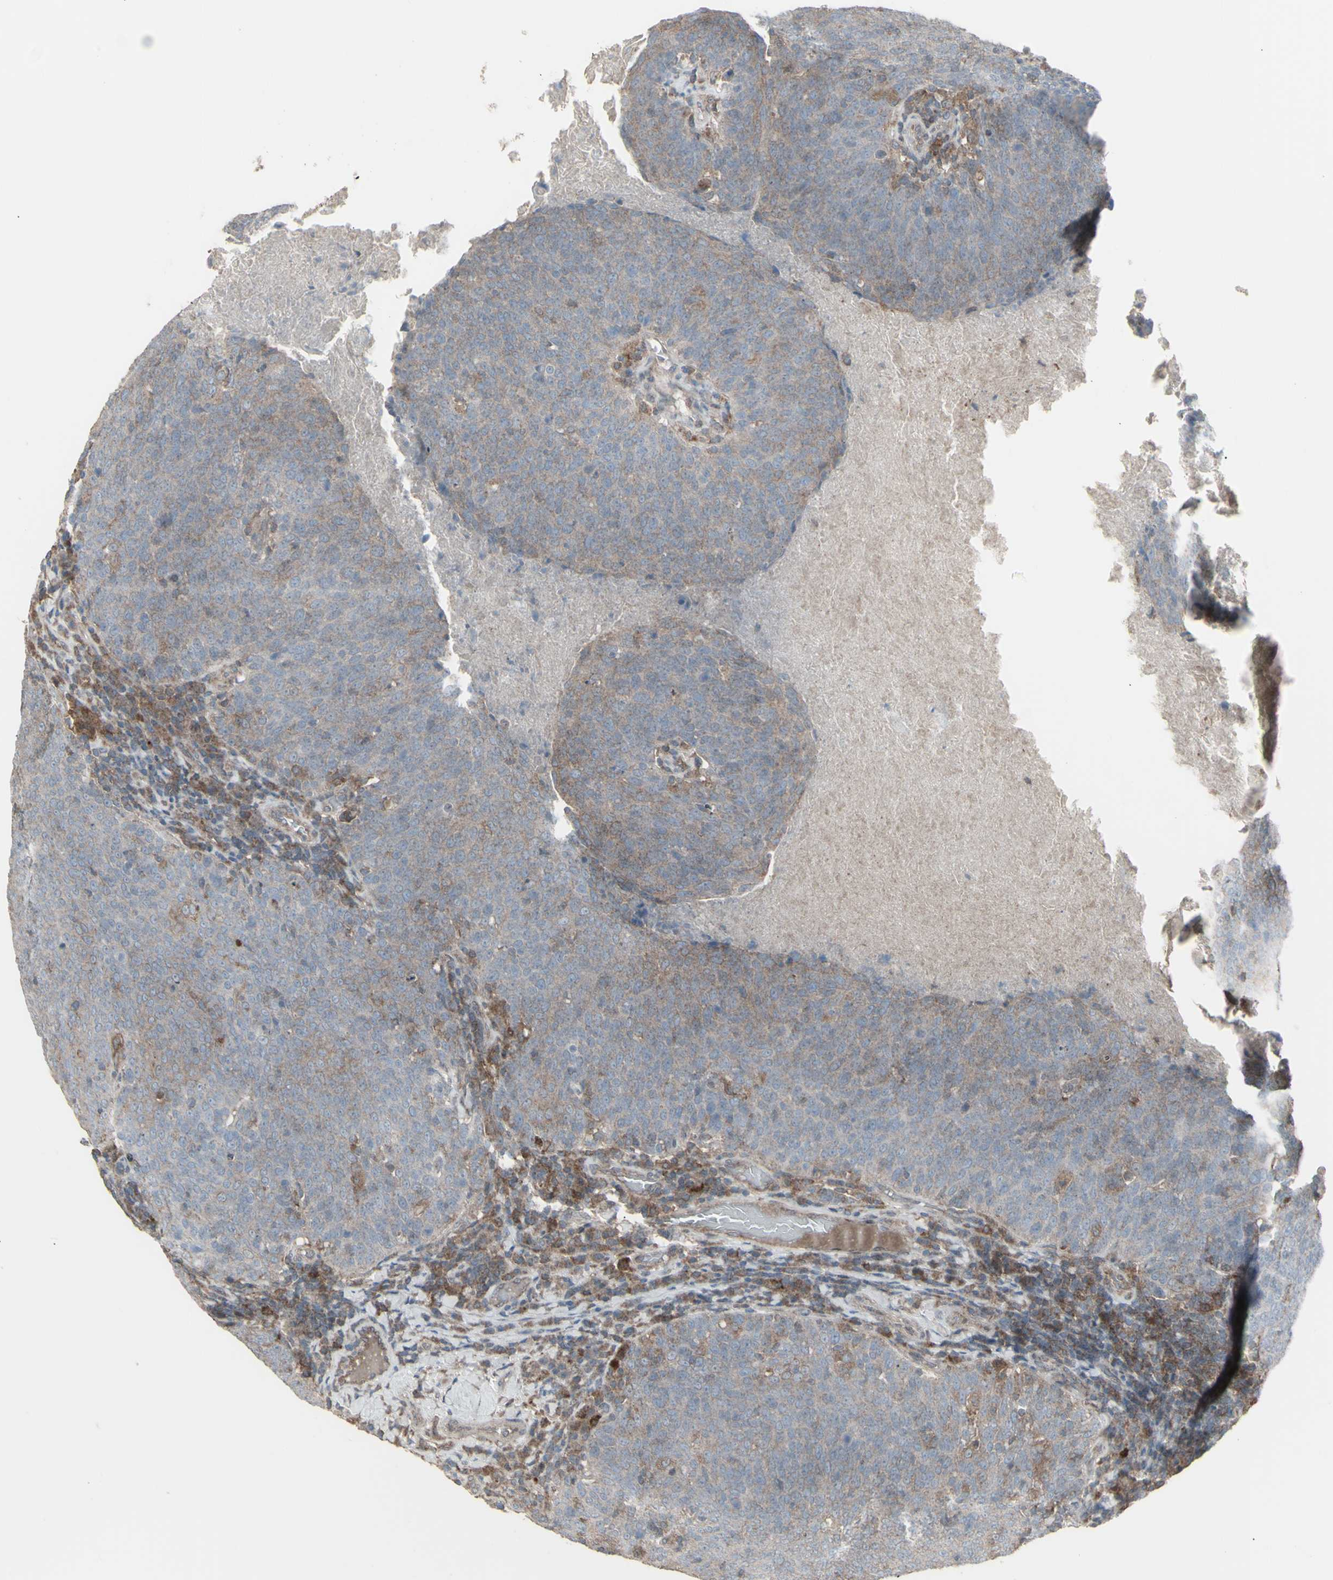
{"staining": {"intensity": "moderate", "quantity": "25%-75%", "location": "cytoplasmic/membranous"}, "tissue": "head and neck cancer", "cell_type": "Tumor cells", "image_type": "cancer", "snomed": [{"axis": "morphology", "description": "Squamous cell carcinoma, NOS"}, {"axis": "morphology", "description": "Squamous cell carcinoma, metastatic, NOS"}, {"axis": "topography", "description": "Lymph node"}, {"axis": "topography", "description": "Head-Neck"}], "caption": "High-magnification brightfield microscopy of head and neck metastatic squamous cell carcinoma stained with DAB (3,3'-diaminobenzidine) (brown) and counterstained with hematoxylin (blue). tumor cells exhibit moderate cytoplasmic/membranous positivity is identified in approximately25%-75% of cells.", "gene": "RNASEL", "patient": {"sex": "male", "age": 62}}